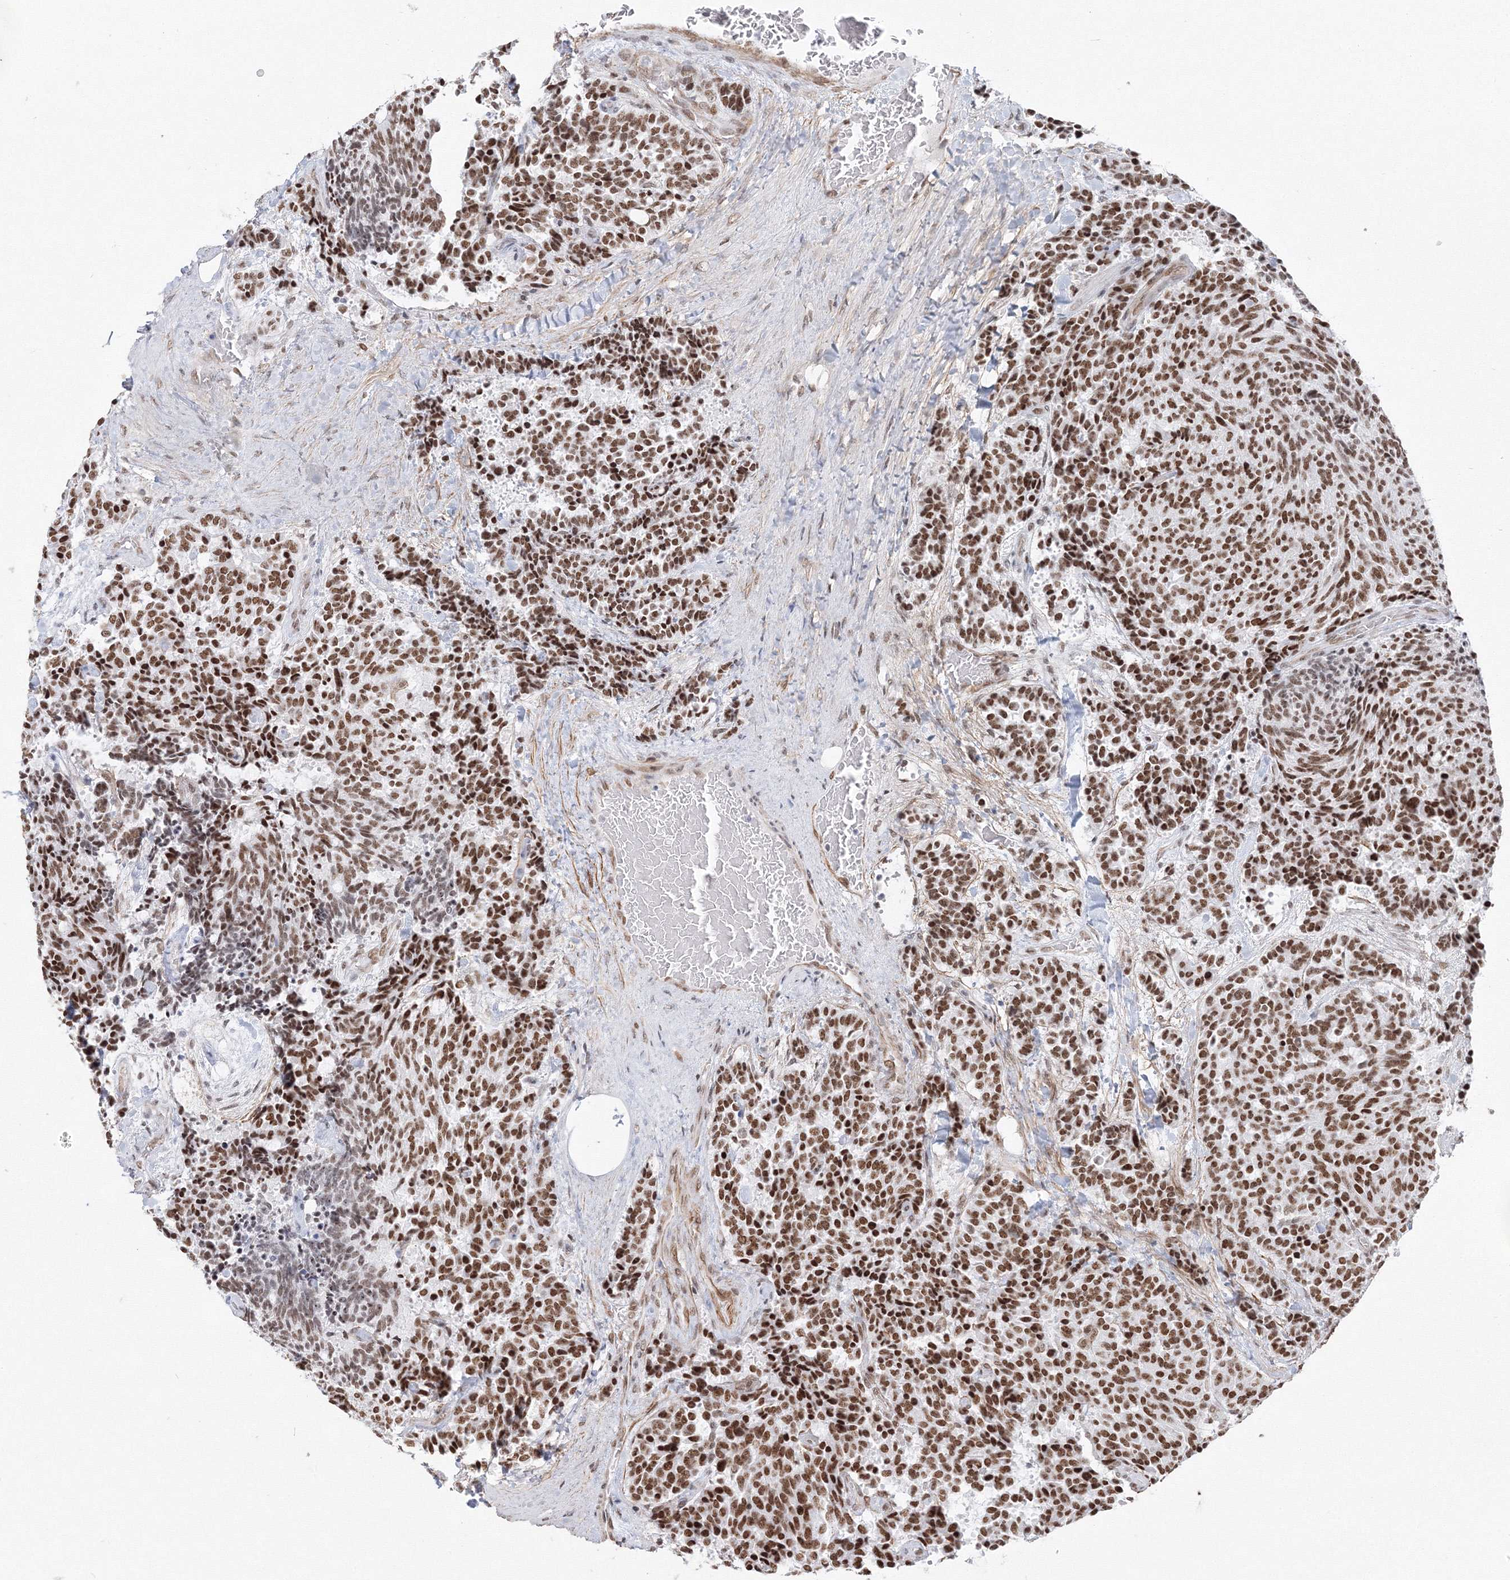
{"staining": {"intensity": "moderate", "quantity": ">75%", "location": "nuclear"}, "tissue": "carcinoid", "cell_type": "Tumor cells", "image_type": "cancer", "snomed": [{"axis": "morphology", "description": "Carcinoid, malignant, NOS"}, {"axis": "topography", "description": "Pancreas"}], "caption": "Human malignant carcinoid stained for a protein (brown) displays moderate nuclear positive expression in about >75% of tumor cells.", "gene": "ZNF638", "patient": {"sex": "female", "age": 54}}